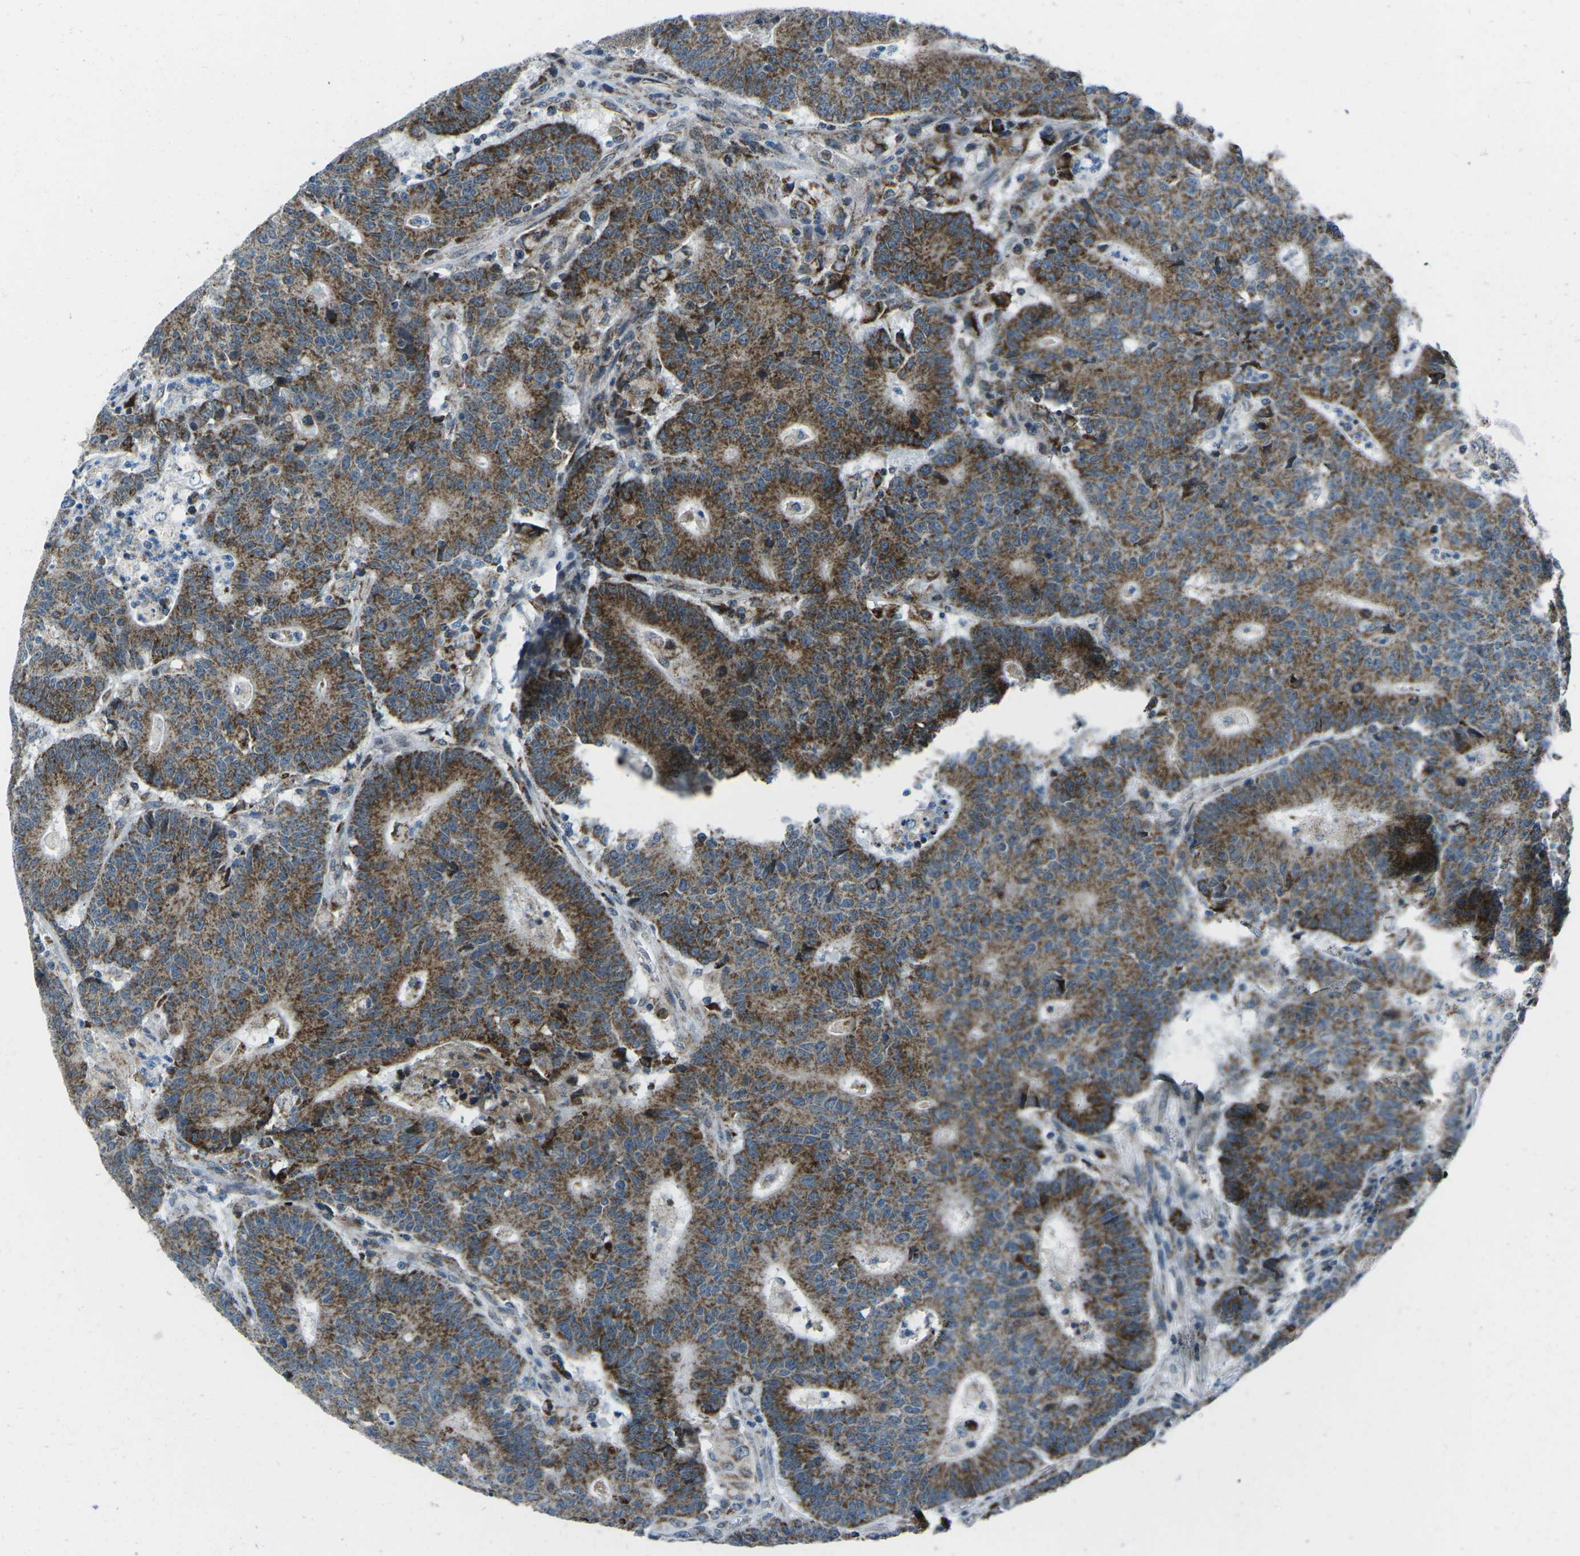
{"staining": {"intensity": "strong", "quantity": ">75%", "location": "cytoplasmic/membranous"}, "tissue": "colorectal cancer", "cell_type": "Tumor cells", "image_type": "cancer", "snomed": [{"axis": "morphology", "description": "Normal tissue, NOS"}, {"axis": "morphology", "description": "Adenocarcinoma, NOS"}, {"axis": "topography", "description": "Colon"}], "caption": "A photomicrograph of adenocarcinoma (colorectal) stained for a protein exhibits strong cytoplasmic/membranous brown staining in tumor cells.", "gene": "RFESD", "patient": {"sex": "female", "age": 75}}